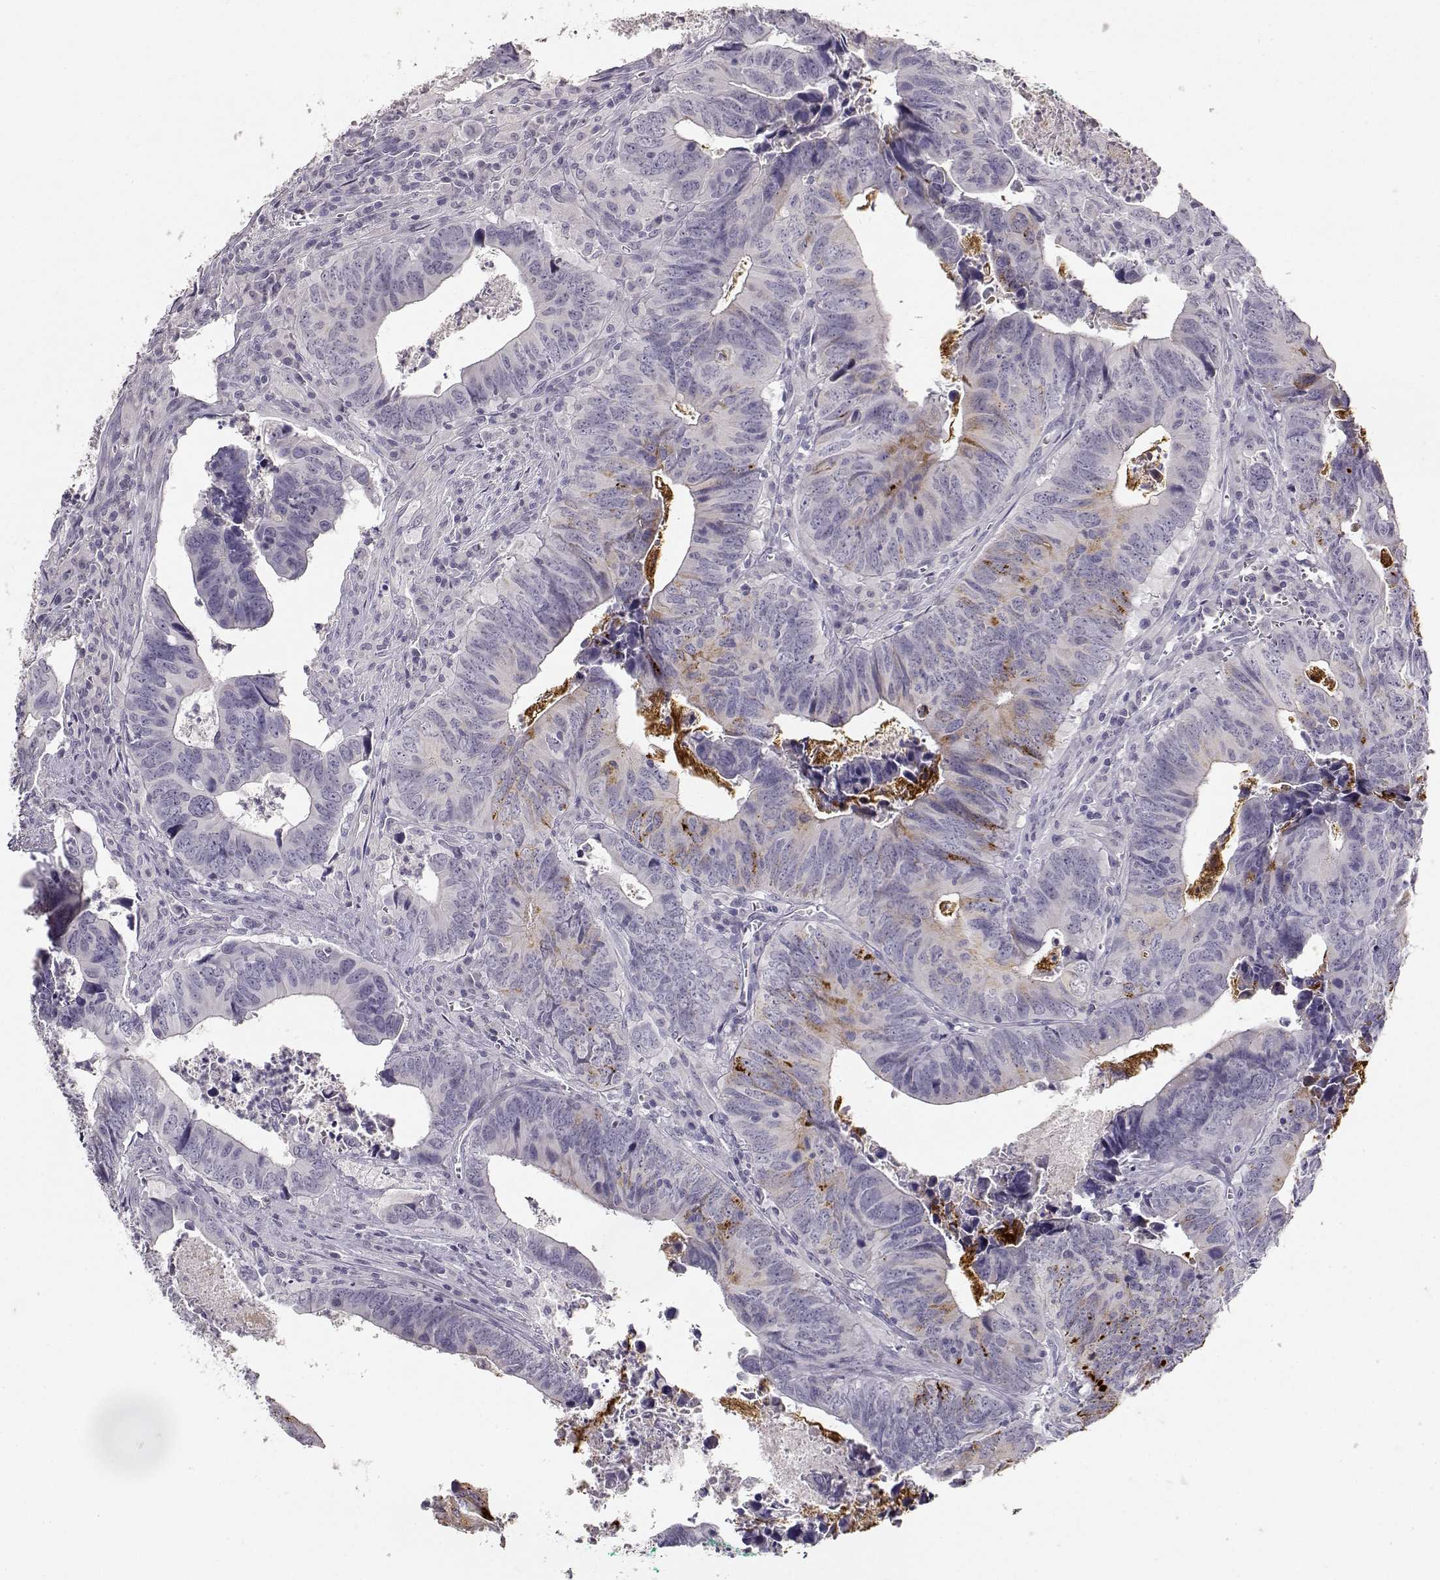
{"staining": {"intensity": "negative", "quantity": "none", "location": "none"}, "tissue": "colorectal cancer", "cell_type": "Tumor cells", "image_type": "cancer", "snomed": [{"axis": "morphology", "description": "Adenocarcinoma, NOS"}, {"axis": "topography", "description": "Colon"}], "caption": "Photomicrograph shows no protein expression in tumor cells of adenocarcinoma (colorectal) tissue.", "gene": "TPH2", "patient": {"sex": "female", "age": 82}}